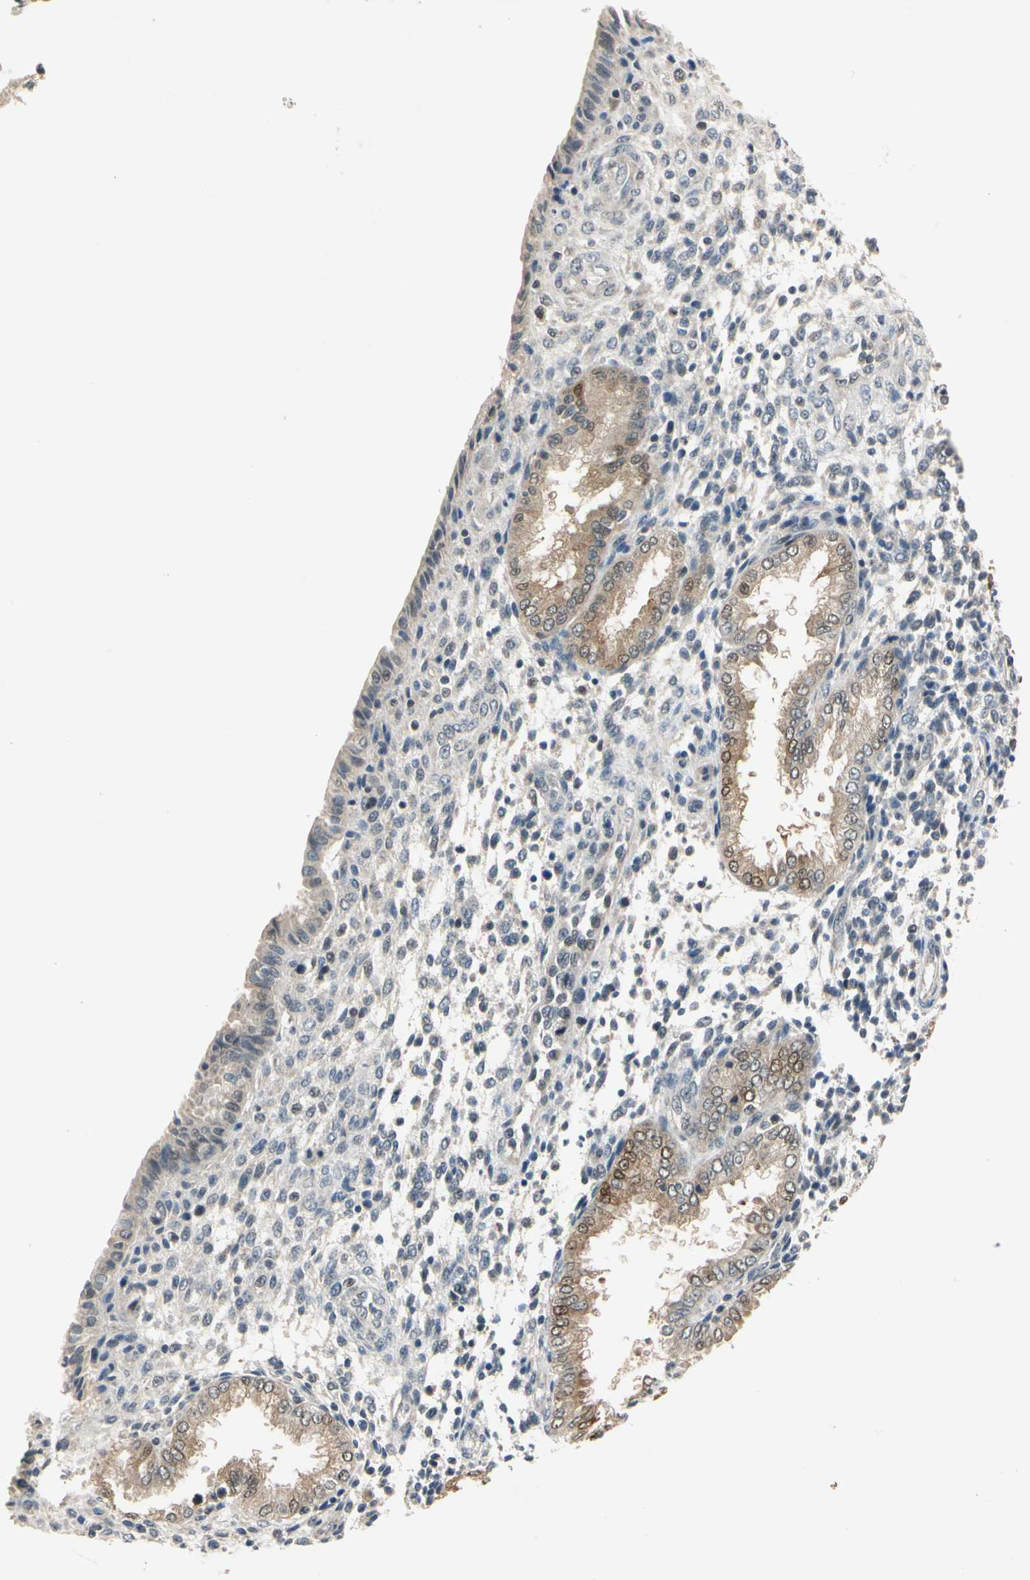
{"staining": {"intensity": "weak", "quantity": "25%-75%", "location": "cytoplasmic/membranous"}, "tissue": "endometrium", "cell_type": "Cells in endometrial stroma", "image_type": "normal", "snomed": [{"axis": "morphology", "description": "Normal tissue, NOS"}, {"axis": "topography", "description": "Endometrium"}], "caption": "The image exhibits immunohistochemical staining of benign endometrium. There is weak cytoplasmic/membranous staining is appreciated in about 25%-75% of cells in endometrial stroma.", "gene": "RIOX2", "patient": {"sex": "female", "age": 33}}